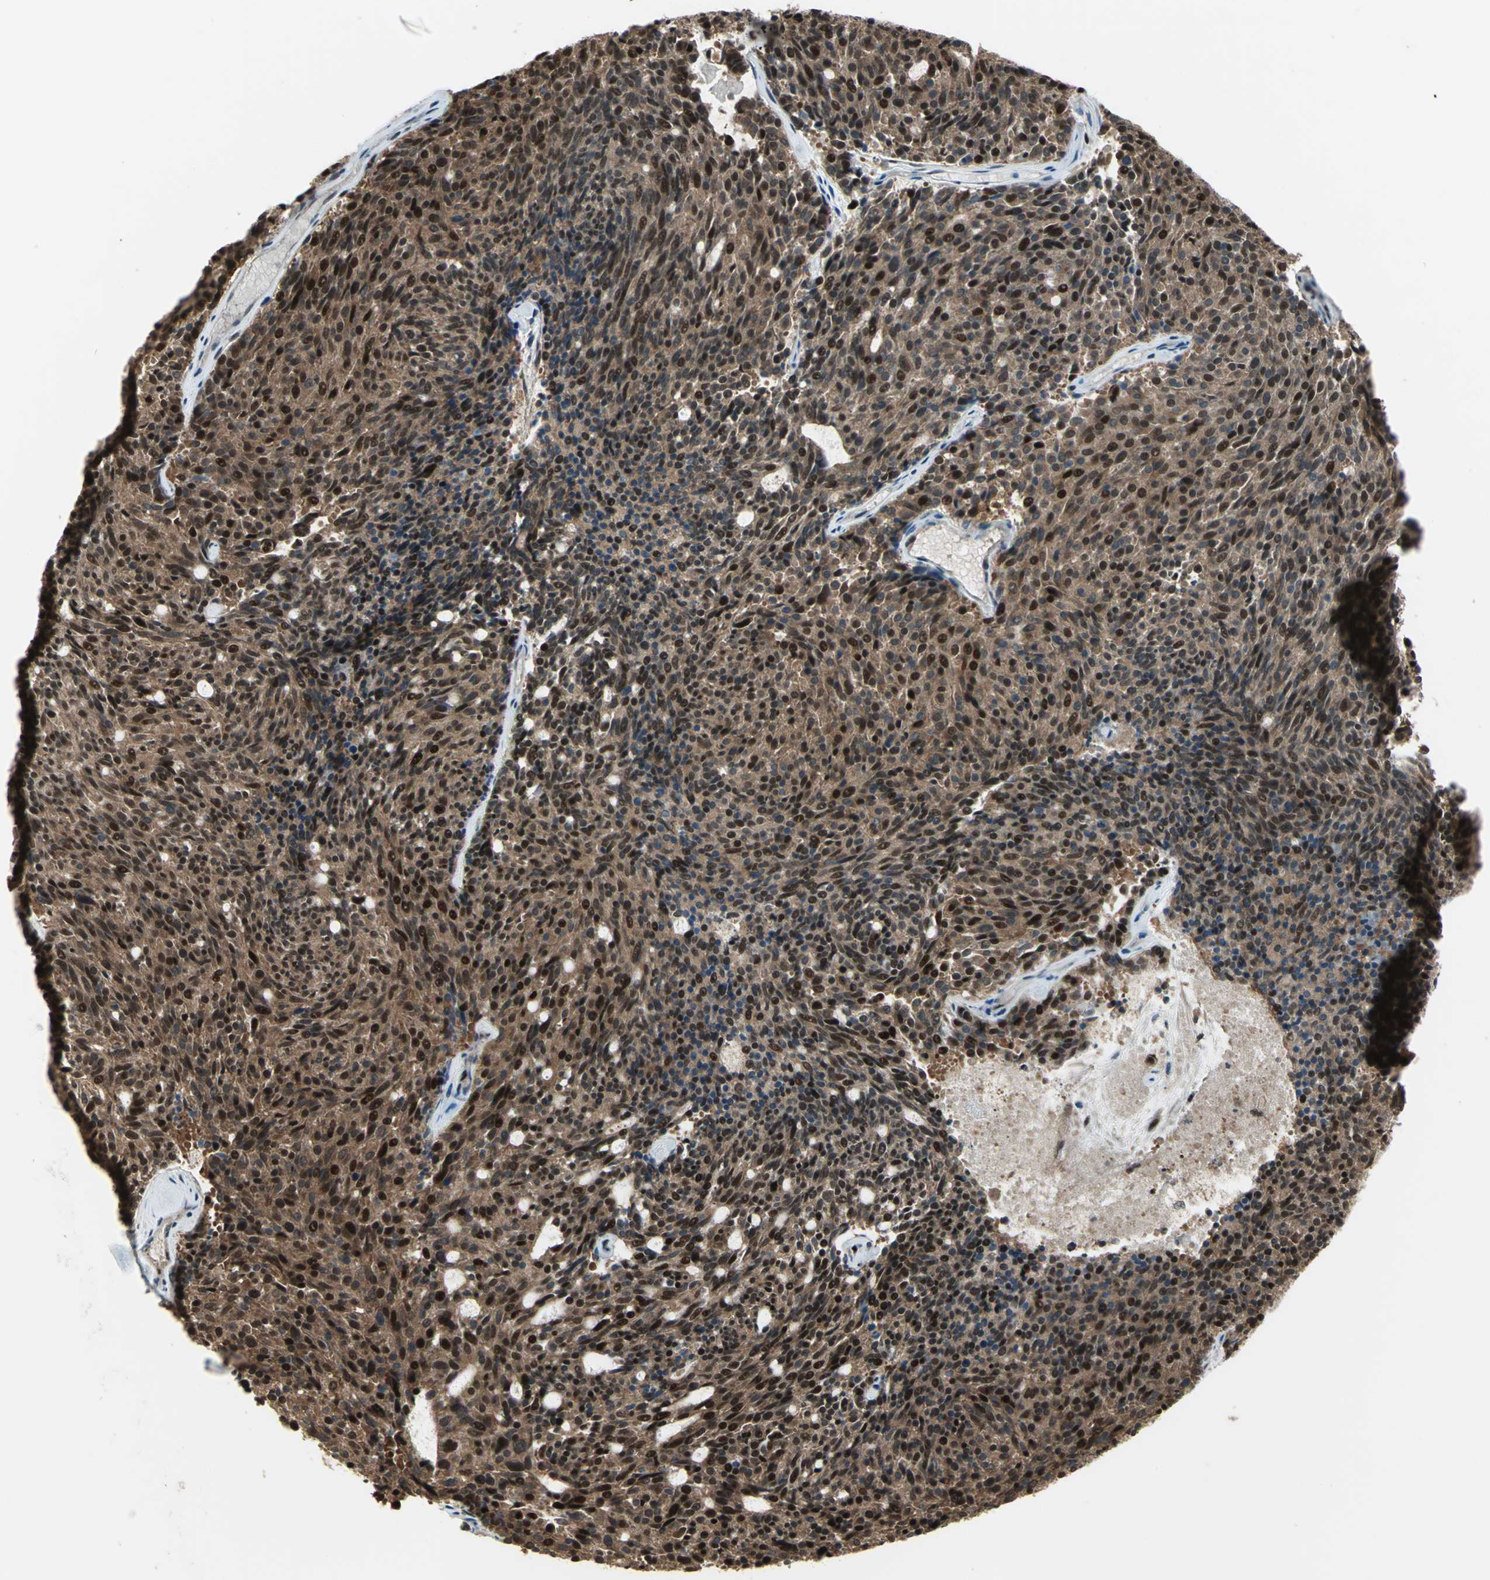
{"staining": {"intensity": "strong", "quantity": ">75%", "location": "cytoplasmic/membranous,nuclear"}, "tissue": "carcinoid", "cell_type": "Tumor cells", "image_type": "cancer", "snomed": [{"axis": "morphology", "description": "Carcinoid, malignant, NOS"}, {"axis": "topography", "description": "Pancreas"}], "caption": "This image shows immunohistochemistry (IHC) staining of malignant carcinoid, with high strong cytoplasmic/membranous and nuclear staining in about >75% of tumor cells.", "gene": "COPS5", "patient": {"sex": "female", "age": 54}}